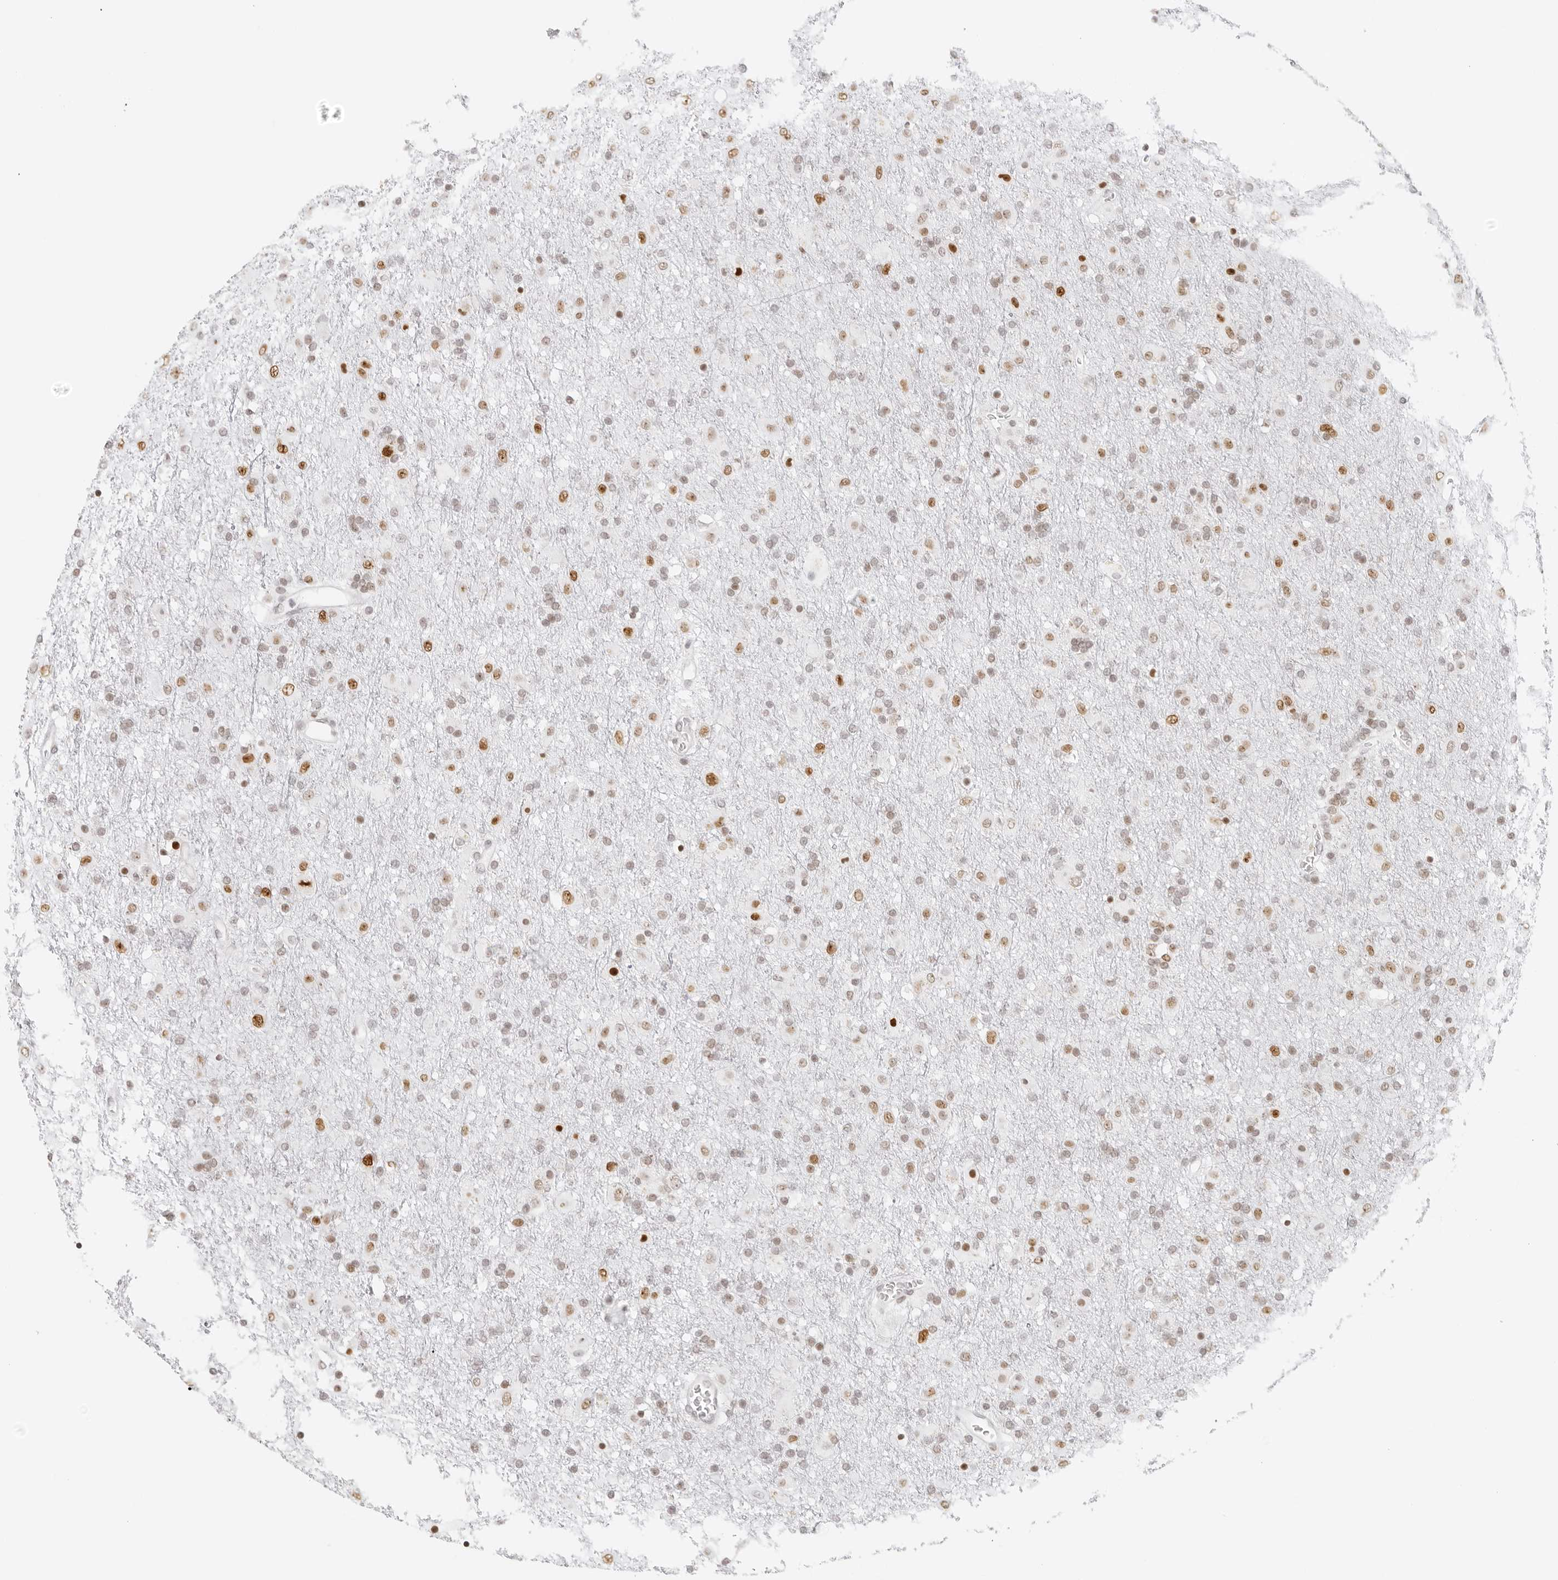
{"staining": {"intensity": "moderate", "quantity": "25%-75%", "location": "nuclear"}, "tissue": "glioma", "cell_type": "Tumor cells", "image_type": "cancer", "snomed": [{"axis": "morphology", "description": "Glioma, malignant, Low grade"}, {"axis": "topography", "description": "Brain"}], "caption": "Immunohistochemistry (IHC) of human glioma displays medium levels of moderate nuclear staining in approximately 25%-75% of tumor cells.", "gene": "RCC1", "patient": {"sex": "male", "age": 65}}